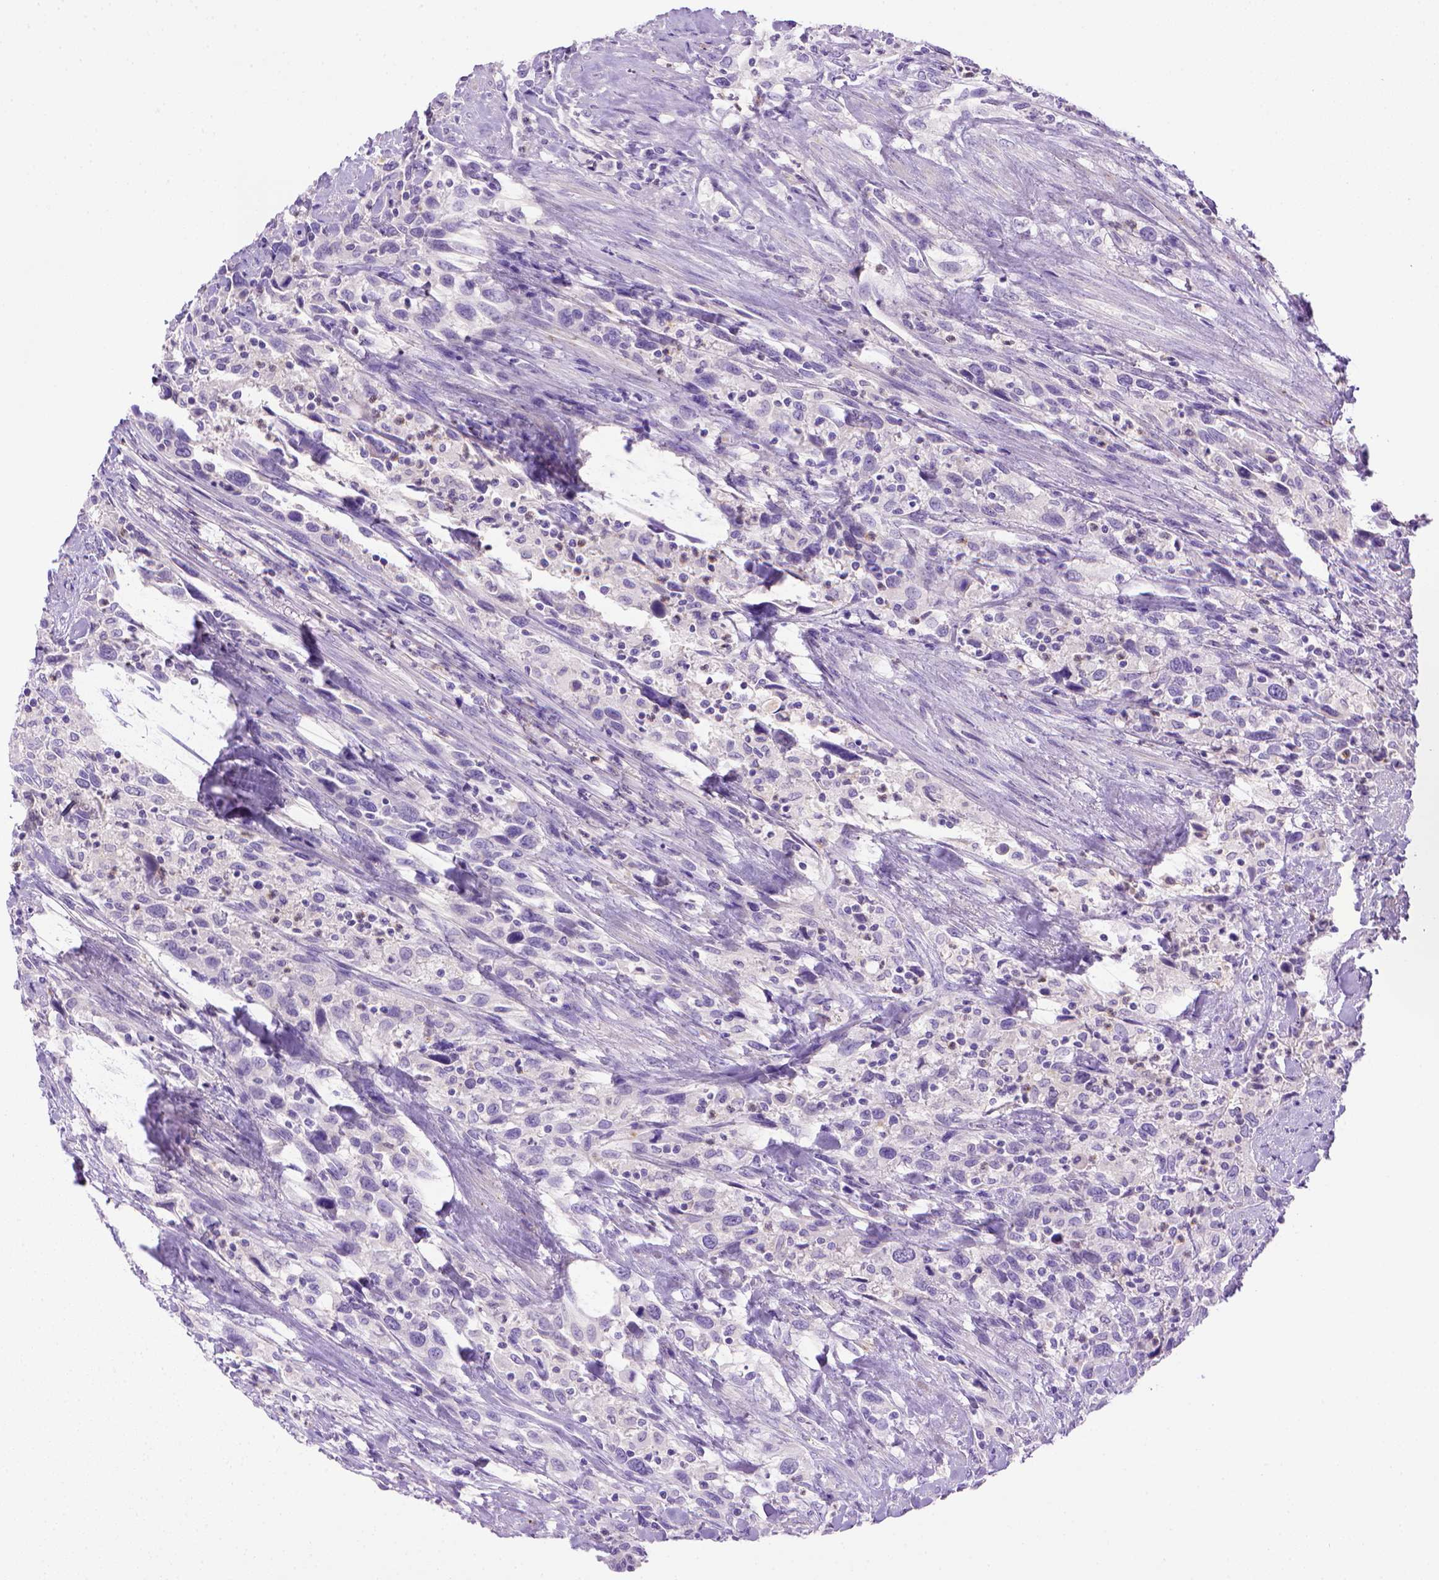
{"staining": {"intensity": "negative", "quantity": "none", "location": "none"}, "tissue": "urothelial cancer", "cell_type": "Tumor cells", "image_type": "cancer", "snomed": [{"axis": "morphology", "description": "Urothelial carcinoma, NOS"}, {"axis": "morphology", "description": "Urothelial carcinoma, High grade"}, {"axis": "topography", "description": "Urinary bladder"}], "caption": "This is a image of immunohistochemistry (IHC) staining of urothelial cancer, which shows no staining in tumor cells.", "gene": "BAAT", "patient": {"sex": "female", "age": 64}}